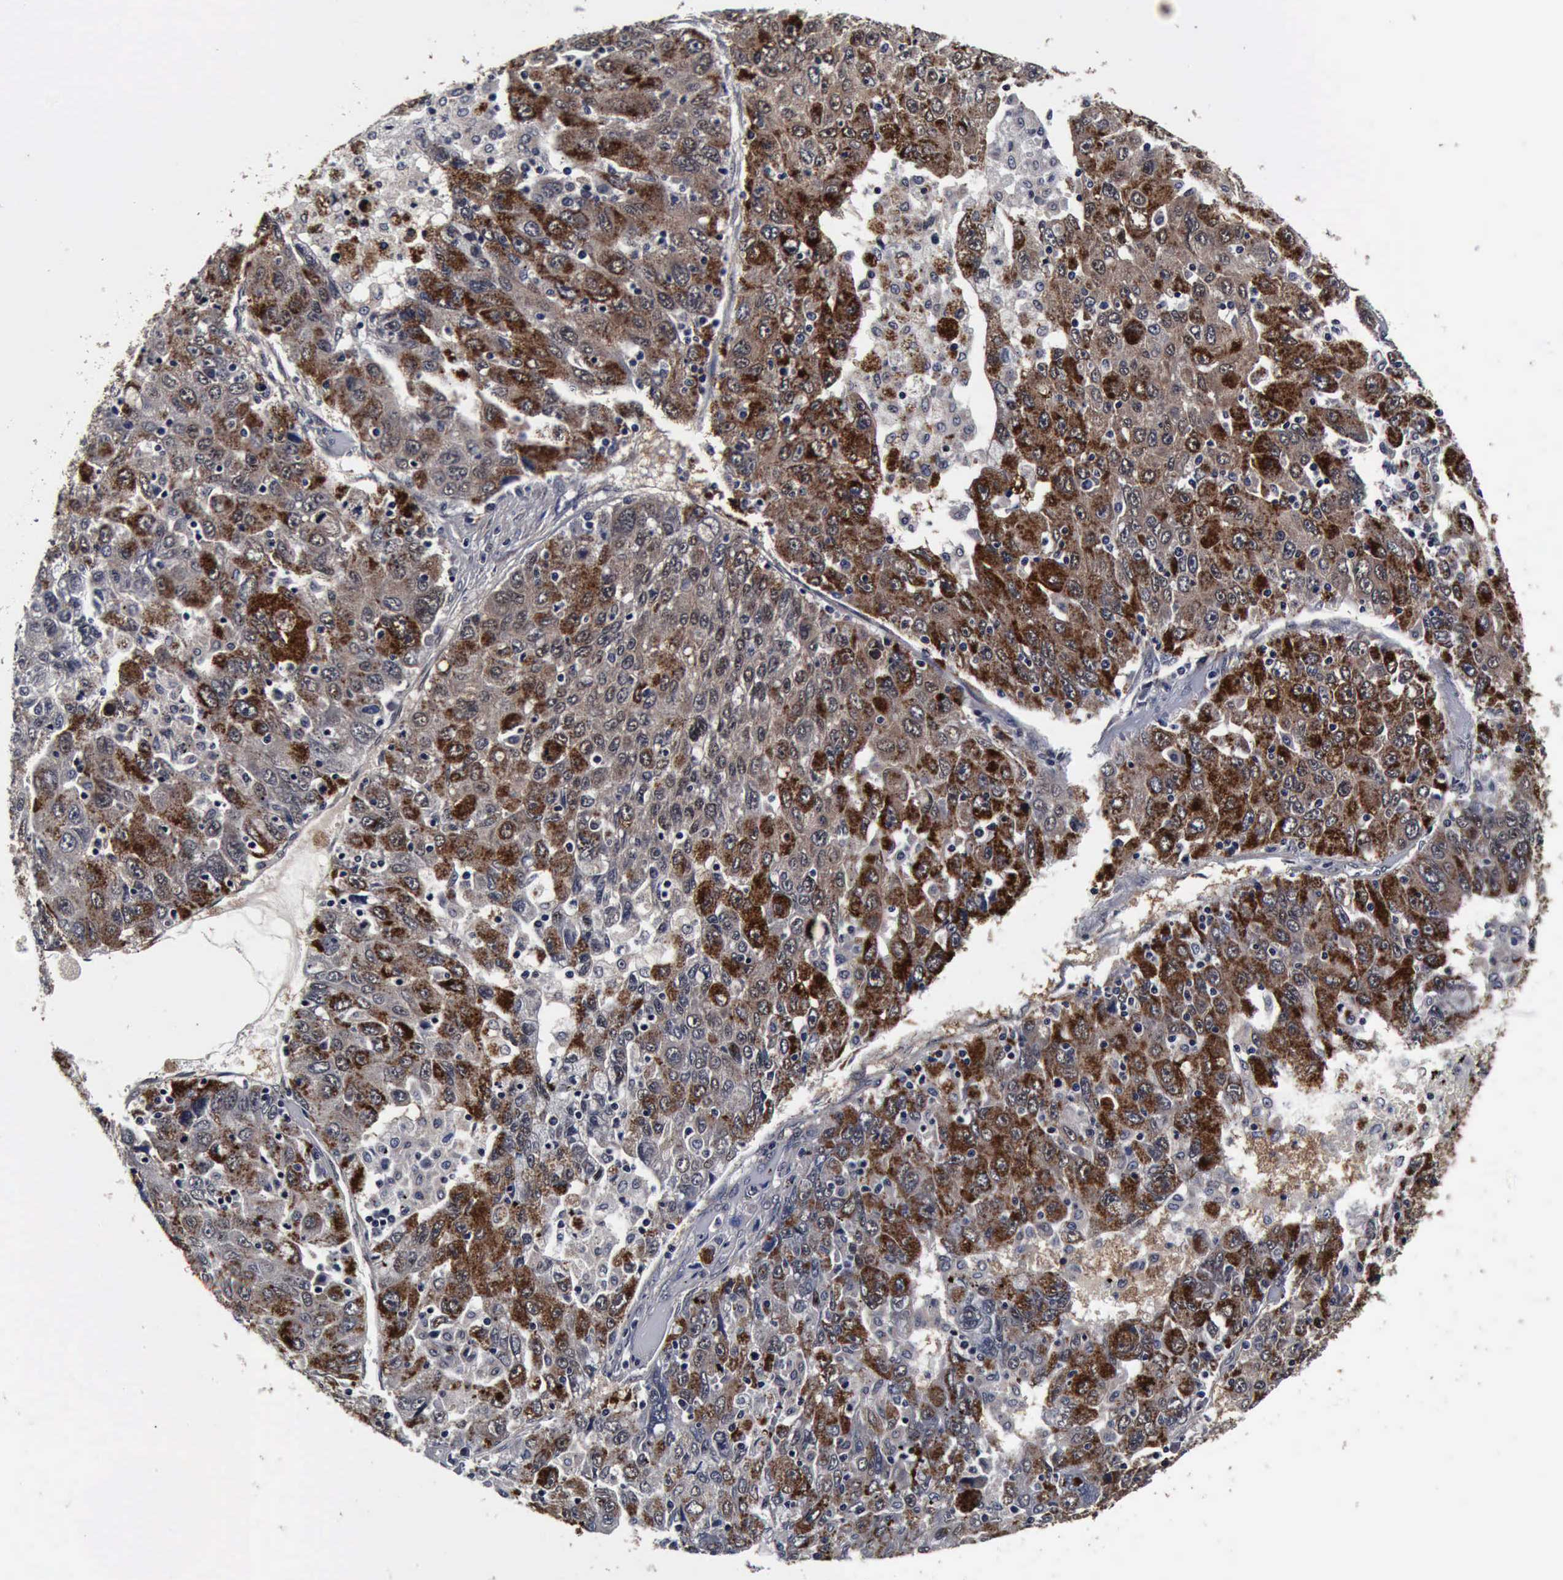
{"staining": {"intensity": "moderate", "quantity": "25%-75%", "location": "cytoplasmic/membranous,nuclear"}, "tissue": "liver cancer", "cell_type": "Tumor cells", "image_type": "cancer", "snomed": [{"axis": "morphology", "description": "Carcinoma, Hepatocellular, NOS"}, {"axis": "topography", "description": "Liver"}], "caption": "Approximately 25%-75% of tumor cells in human liver cancer reveal moderate cytoplasmic/membranous and nuclear protein staining as visualized by brown immunohistochemical staining.", "gene": "UBC", "patient": {"sex": "male", "age": 49}}